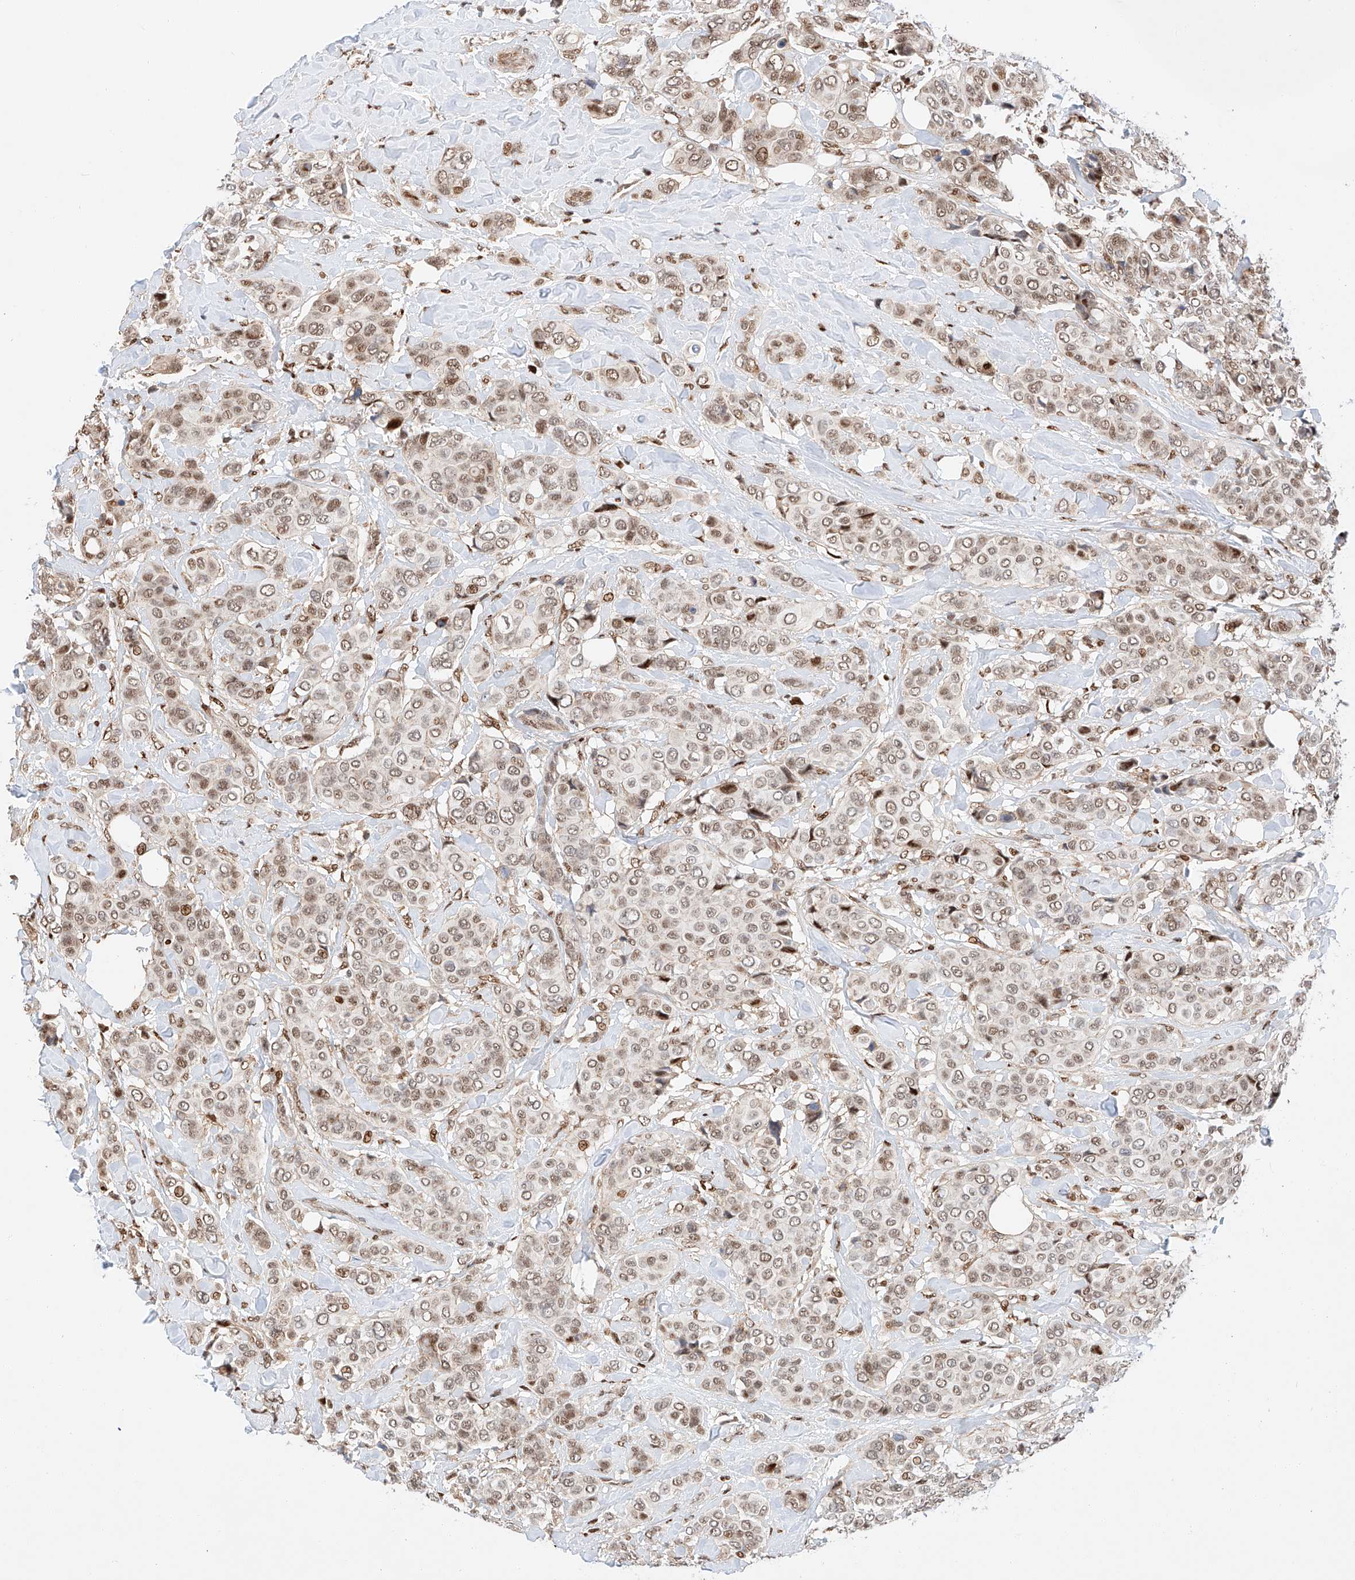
{"staining": {"intensity": "moderate", "quantity": ">75%", "location": "nuclear"}, "tissue": "breast cancer", "cell_type": "Tumor cells", "image_type": "cancer", "snomed": [{"axis": "morphology", "description": "Lobular carcinoma"}, {"axis": "topography", "description": "Breast"}], "caption": "A brown stain shows moderate nuclear expression of a protein in lobular carcinoma (breast) tumor cells. (brown staining indicates protein expression, while blue staining denotes nuclei).", "gene": "HDAC9", "patient": {"sex": "female", "age": 51}}